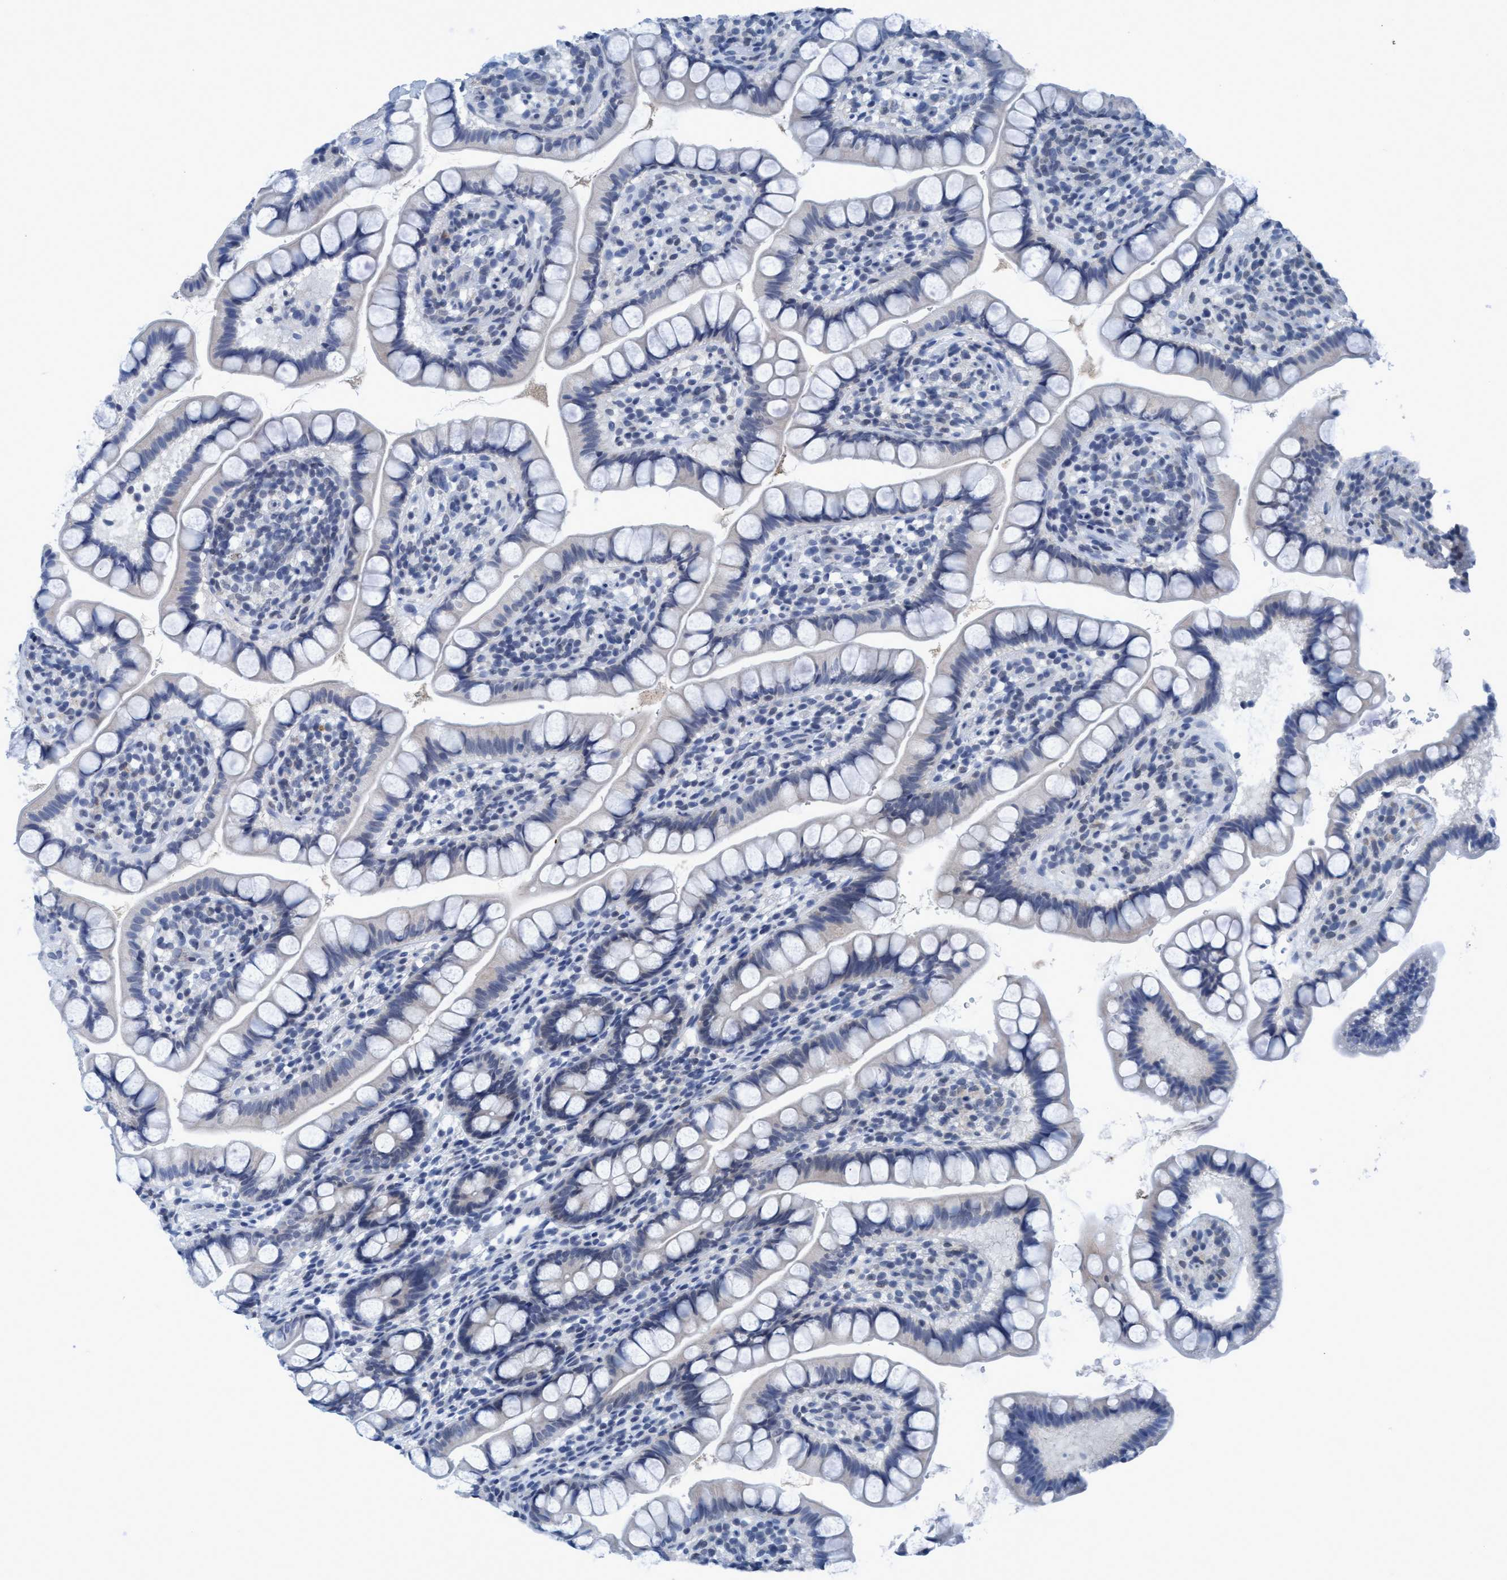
{"staining": {"intensity": "negative", "quantity": "none", "location": "none"}, "tissue": "small intestine", "cell_type": "Glandular cells", "image_type": "normal", "snomed": [{"axis": "morphology", "description": "Normal tissue, NOS"}, {"axis": "topography", "description": "Small intestine"}], "caption": "An immunohistochemistry histopathology image of unremarkable small intestine is shown. There is no staining in glandular cells of small intestine. (Immunohistochemistry, brightfield microscopy, high magnification).", "gene": "DNAI1", "patient": {"sex": "female", "age": 84}}